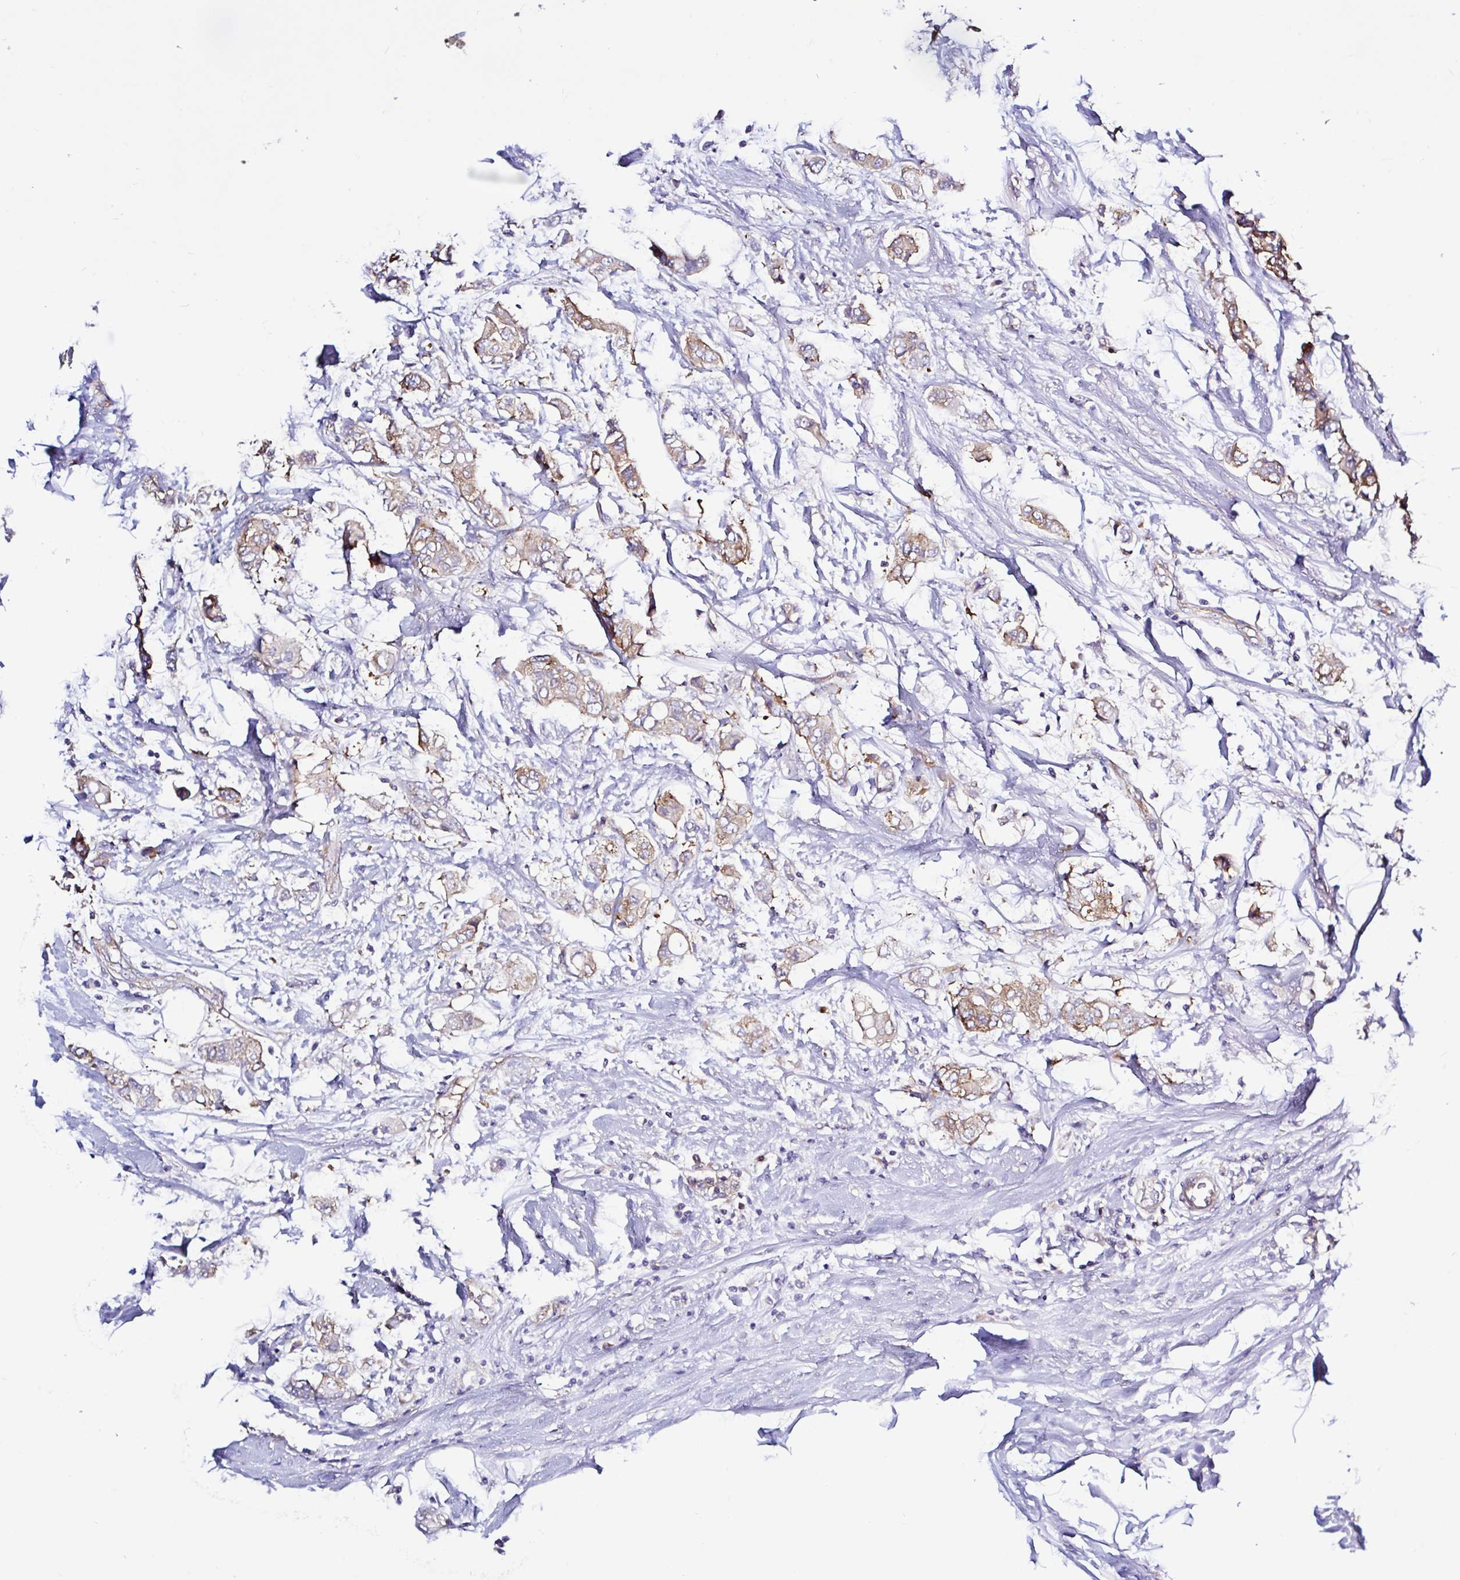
{"staining": {"intensity": "moderate", "quantity": "25%-75%", "location": "cytoplasmic/membranous"}, "tissue": "breast cancer", "cell_type": "Tumor cells", "image_type": "cancer", "snomed": [{"axis": "morphology", "description": "Lobular carcinoma"}, {"axis": "topography", "description": "Breast"}], "caption": "An IHC image of neoplastic tissue is shown. Protein staining in brown shows moderate cytoplasmic/membranous positivity in breast cancer within tumor cells.", "gene": "LARS1", "patient": {"sex": "female", "age": 51}}